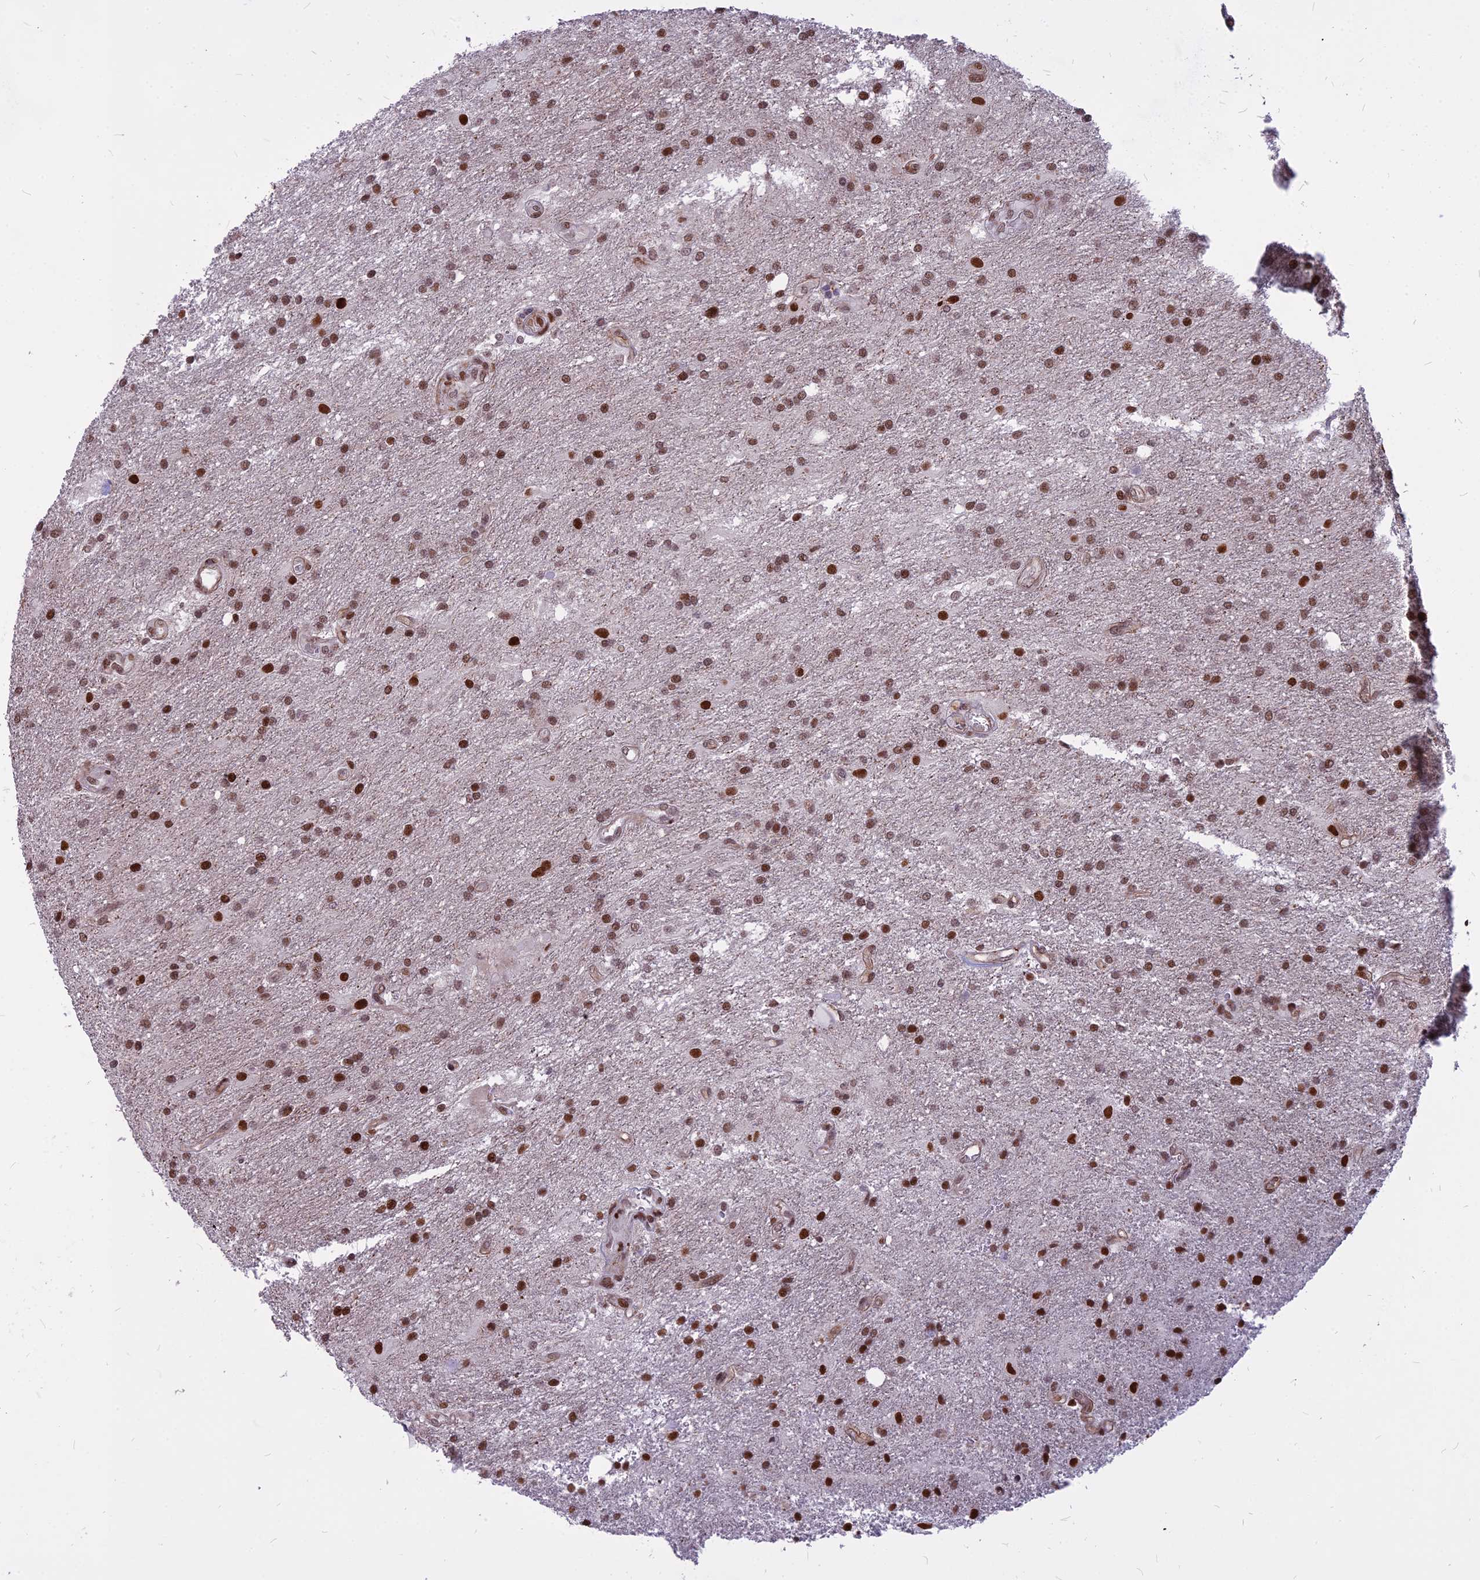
{"staining": {"intensity": "moderate", "quantity": ">75%", "location": "nuclear"}, "tissue": "glioma", "cell_type": "Tumor cells", "image_type": "cancer", "snomed": [{"axis": "morphology", "description": "Glioma, malignant, Low grade"}, {"axis": "topography", "description": "Brain"}], "caption": "High-magnification brightfield microscopy of glioma stained with DAB (3,3'-diaminobenzidine) (brown) and counterstained with hematoxylin (blue). tumor cells exhibit moderate nuclear positivity is appreciated in about>75% of cells. (Brightfield microscopy of DAB IHC at high magnification).", "gene": "ALG10", "patient": {"sex": "male", "age": 66}}